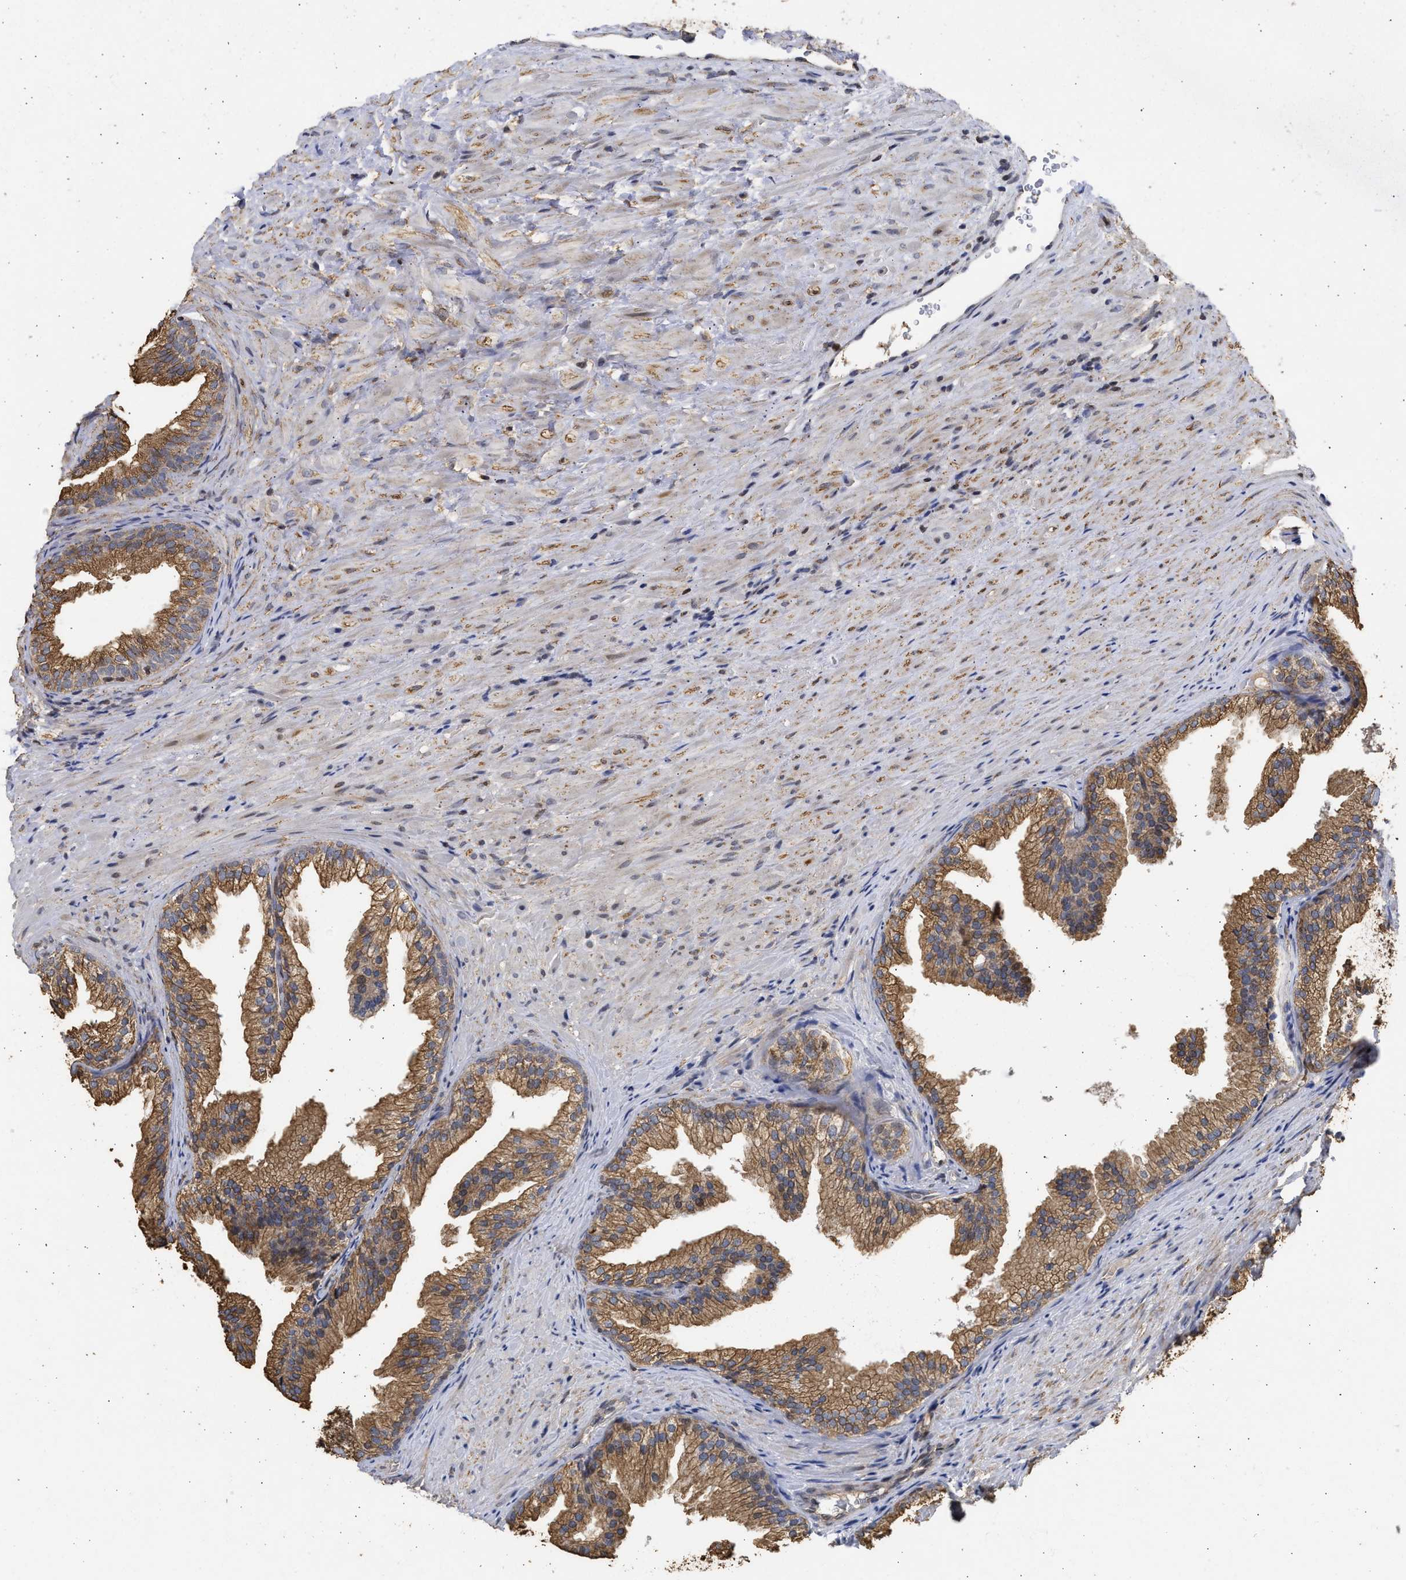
{"staining": {"intensity": "strong", "quantity": ">75%", "location": "cytoplasmic/membranous"}, "tissue": "prostate", "cell_type": "Glandular cells", "image_type": "normal", "snomed": [{"axis": "morphology", "description": "Normal tissue, NOS"}, {"axis": "topography", "description": "Prostate"}], "caption": "Immunohistochemistry of benign human prostate exhibits high levels of strong cytoplasmic/membranous expression in approximately >75% of glandular cells.", "gene": "ENSG00000142539", "patient": {"sex": "male", "age": 76}}